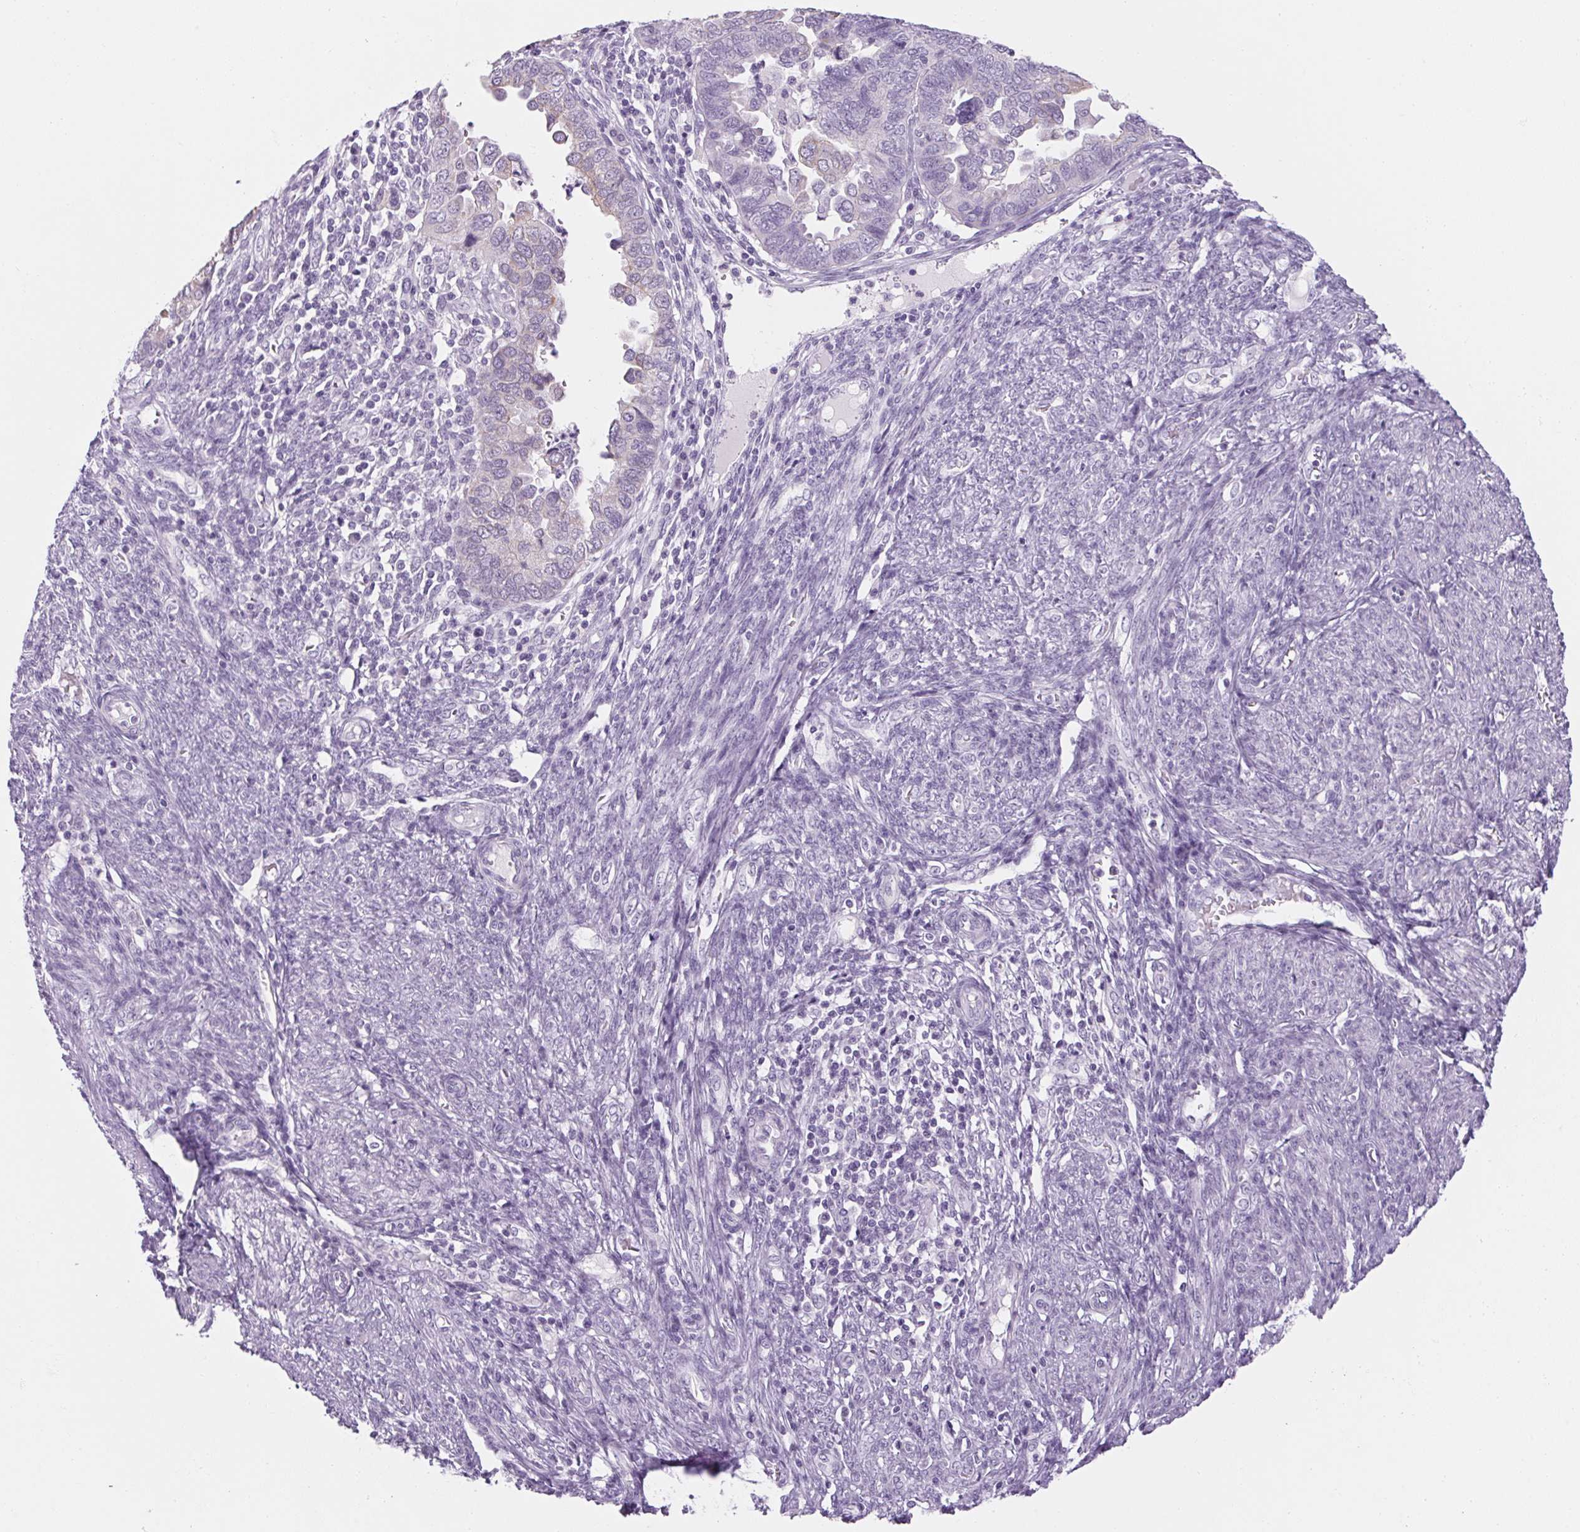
{"staining": {"intensity": "negative", "quantity": "none", "location": "none"}, "tissue": "endometrial cancer", "cell_type": "Tumor cells", "image_type": "cancer", "snomed": [{"axis": "morphology", "description": "Adenocarcinoma, NOS"}, {"axis": "topography", "description": "Endometrium"}], "caption": "IHC histopathology image of adenocarcinoma (endometrial) stained for a protein (brown), which exhibits no staining in tumor cells.", "gene": "RPTN", "patient": {"sex": "female", "age": 79}}